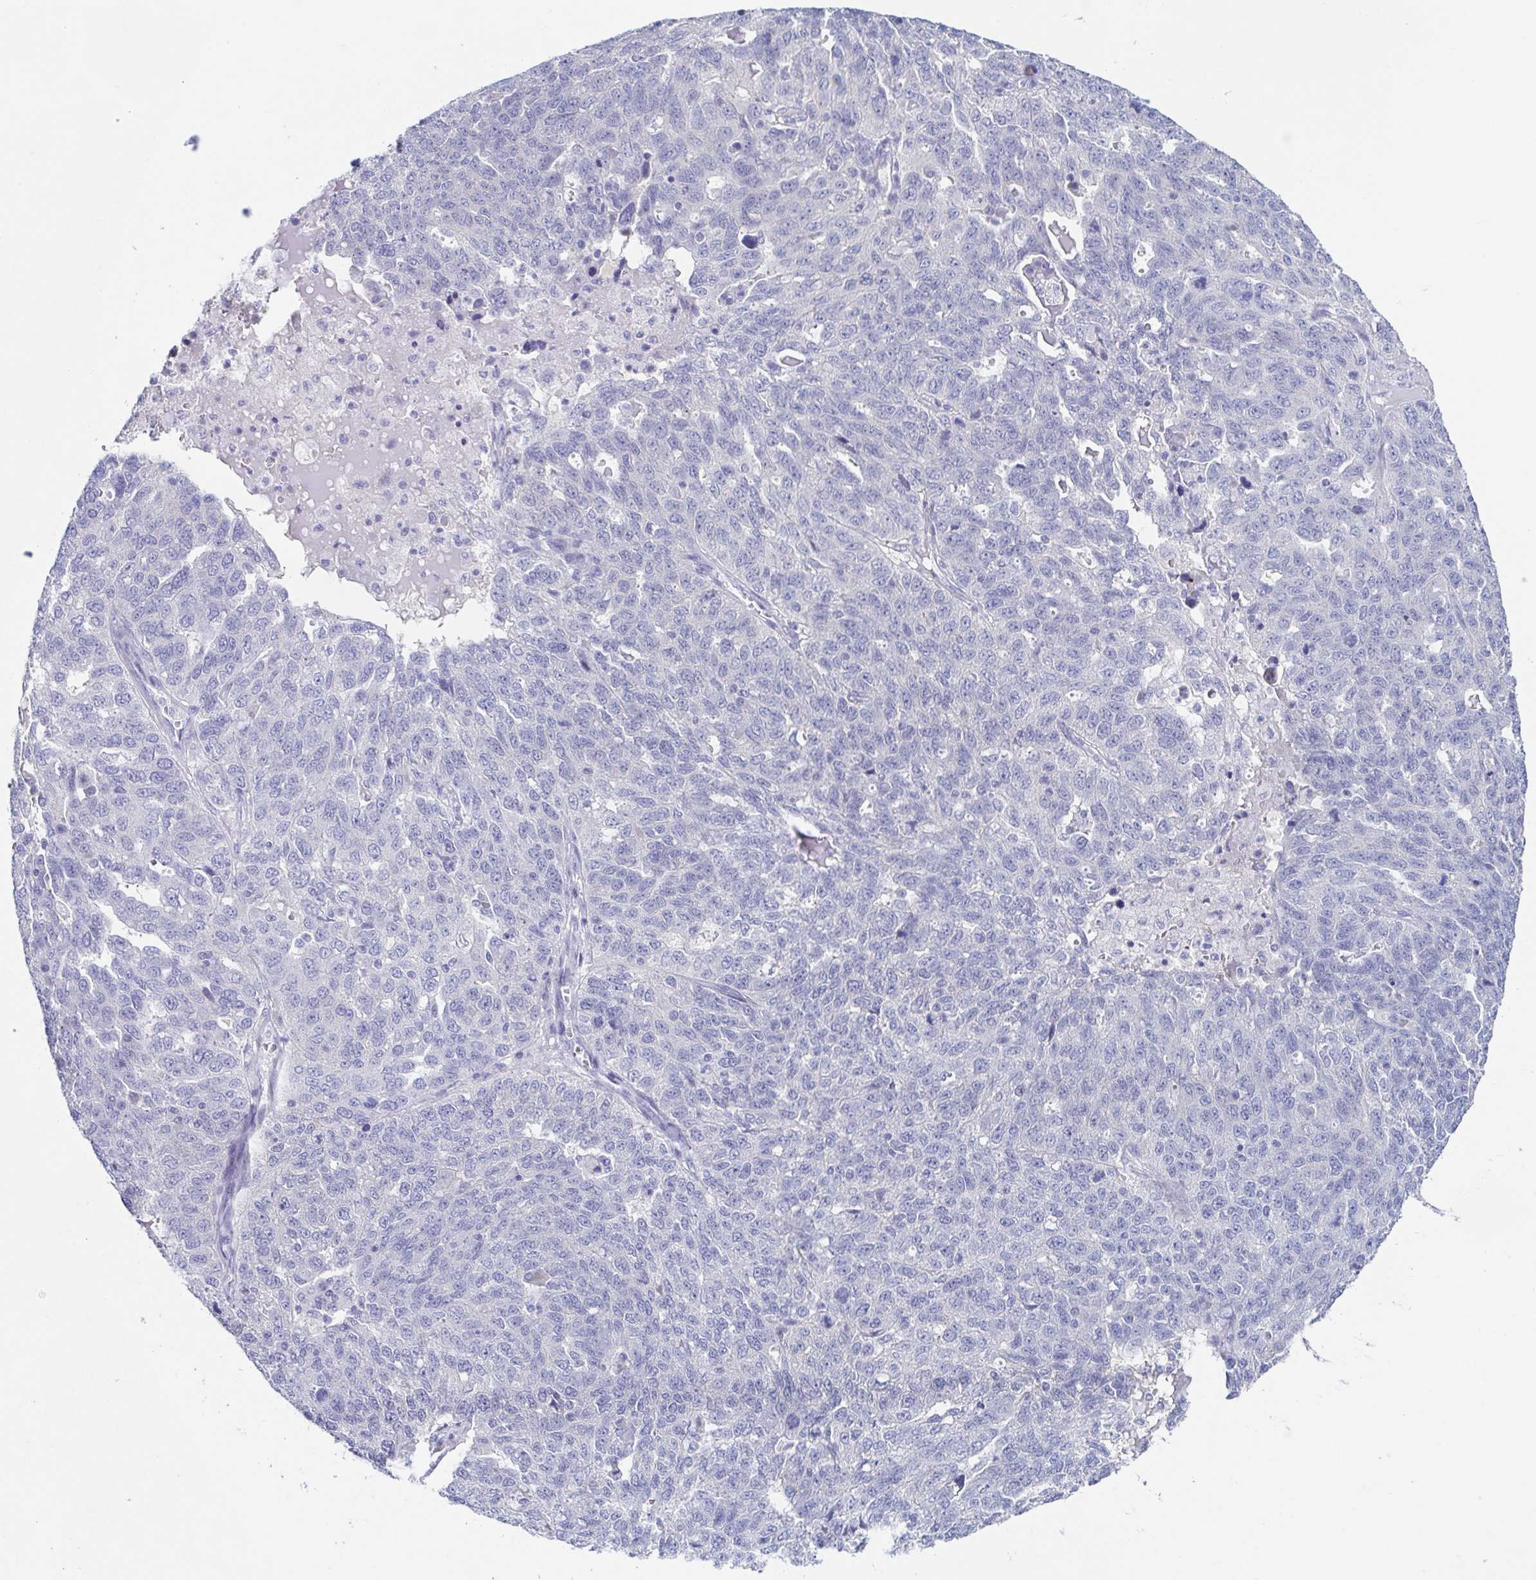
{"staining": {"intensity": "negative", "quantity": "none", "location": "none"}, "tissue": "ovarian cancer", "cell_type": "Tumor cells", "image_type": "cancer", "snomed": [{"axis": "morphology", "description": "Cystadenocarcinoma, serous, NOS"}, {"axis": "topography", "description": "Ovary"}], "caption": "DAB immunohistochemical staining of human ovarian cancer demonstrates no significant staining in tumor cells.", "gene": "HTR2A", "patient": {"sex": "female", "age": 71}}